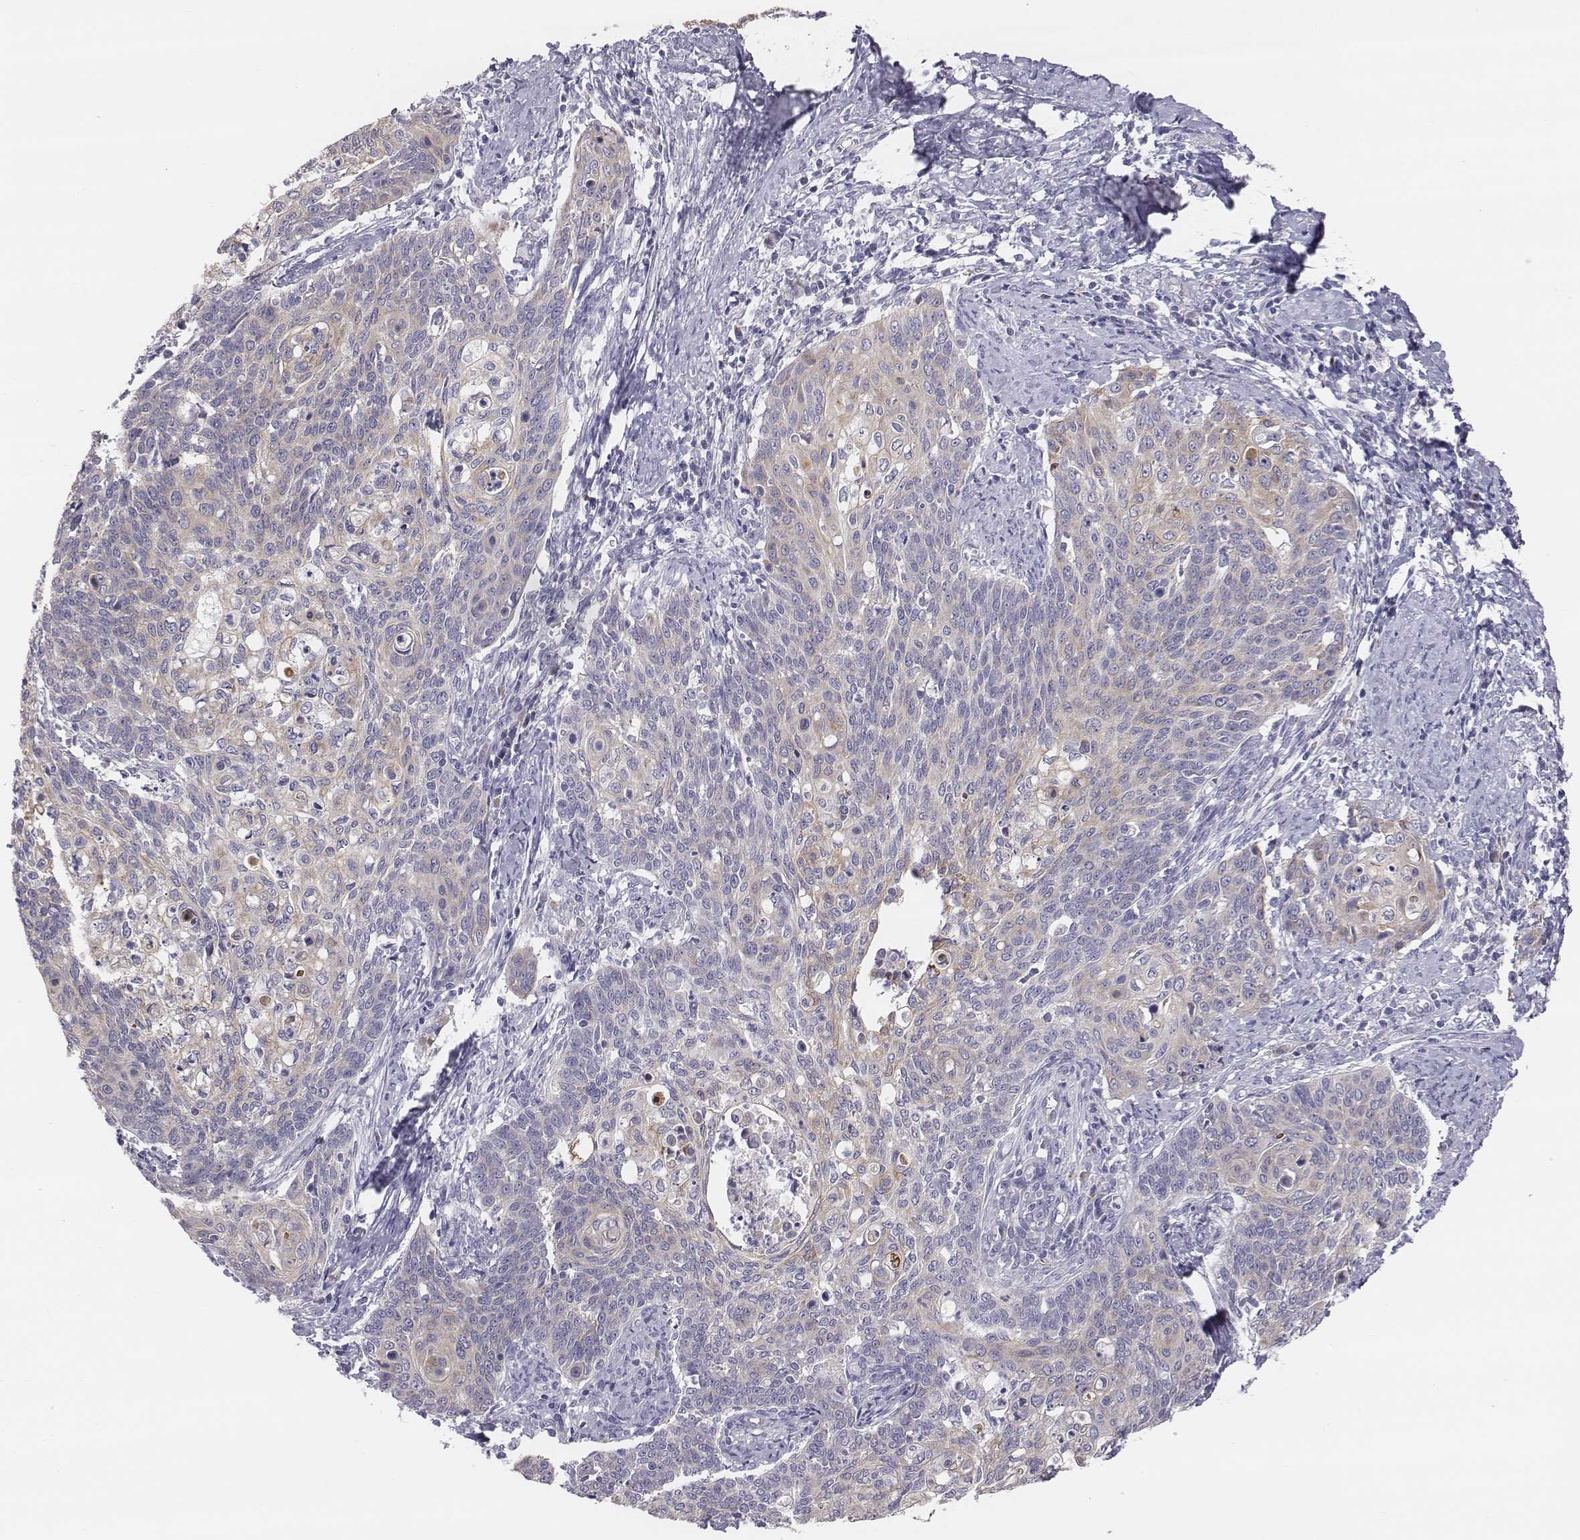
{"staining": {"intensity": "weak", "quantity": "25%-75%", "location": "cytoplasmic/membranous"}, "tissue": "cervical cancer", "cell_type": "Tumor cells", "image_type": "cancer", "snomed": [{"axis": "morphology", "description": "Normal tissue, NOS"}, {"axis": "morphology", "description": "Squamous cell carcinoma, NOS"}, {"axis": "topography", "description": "Cervix"}], "caption": "Cervical cancer (squamous cell carcinoma) tissue shows weak cytoplasmic/membranous expression in about 25%-75% of tumor cells, visualized by immunohistochemistry.", "gene": "CHST14", "patient": {"sex": "female", "age": 39}}